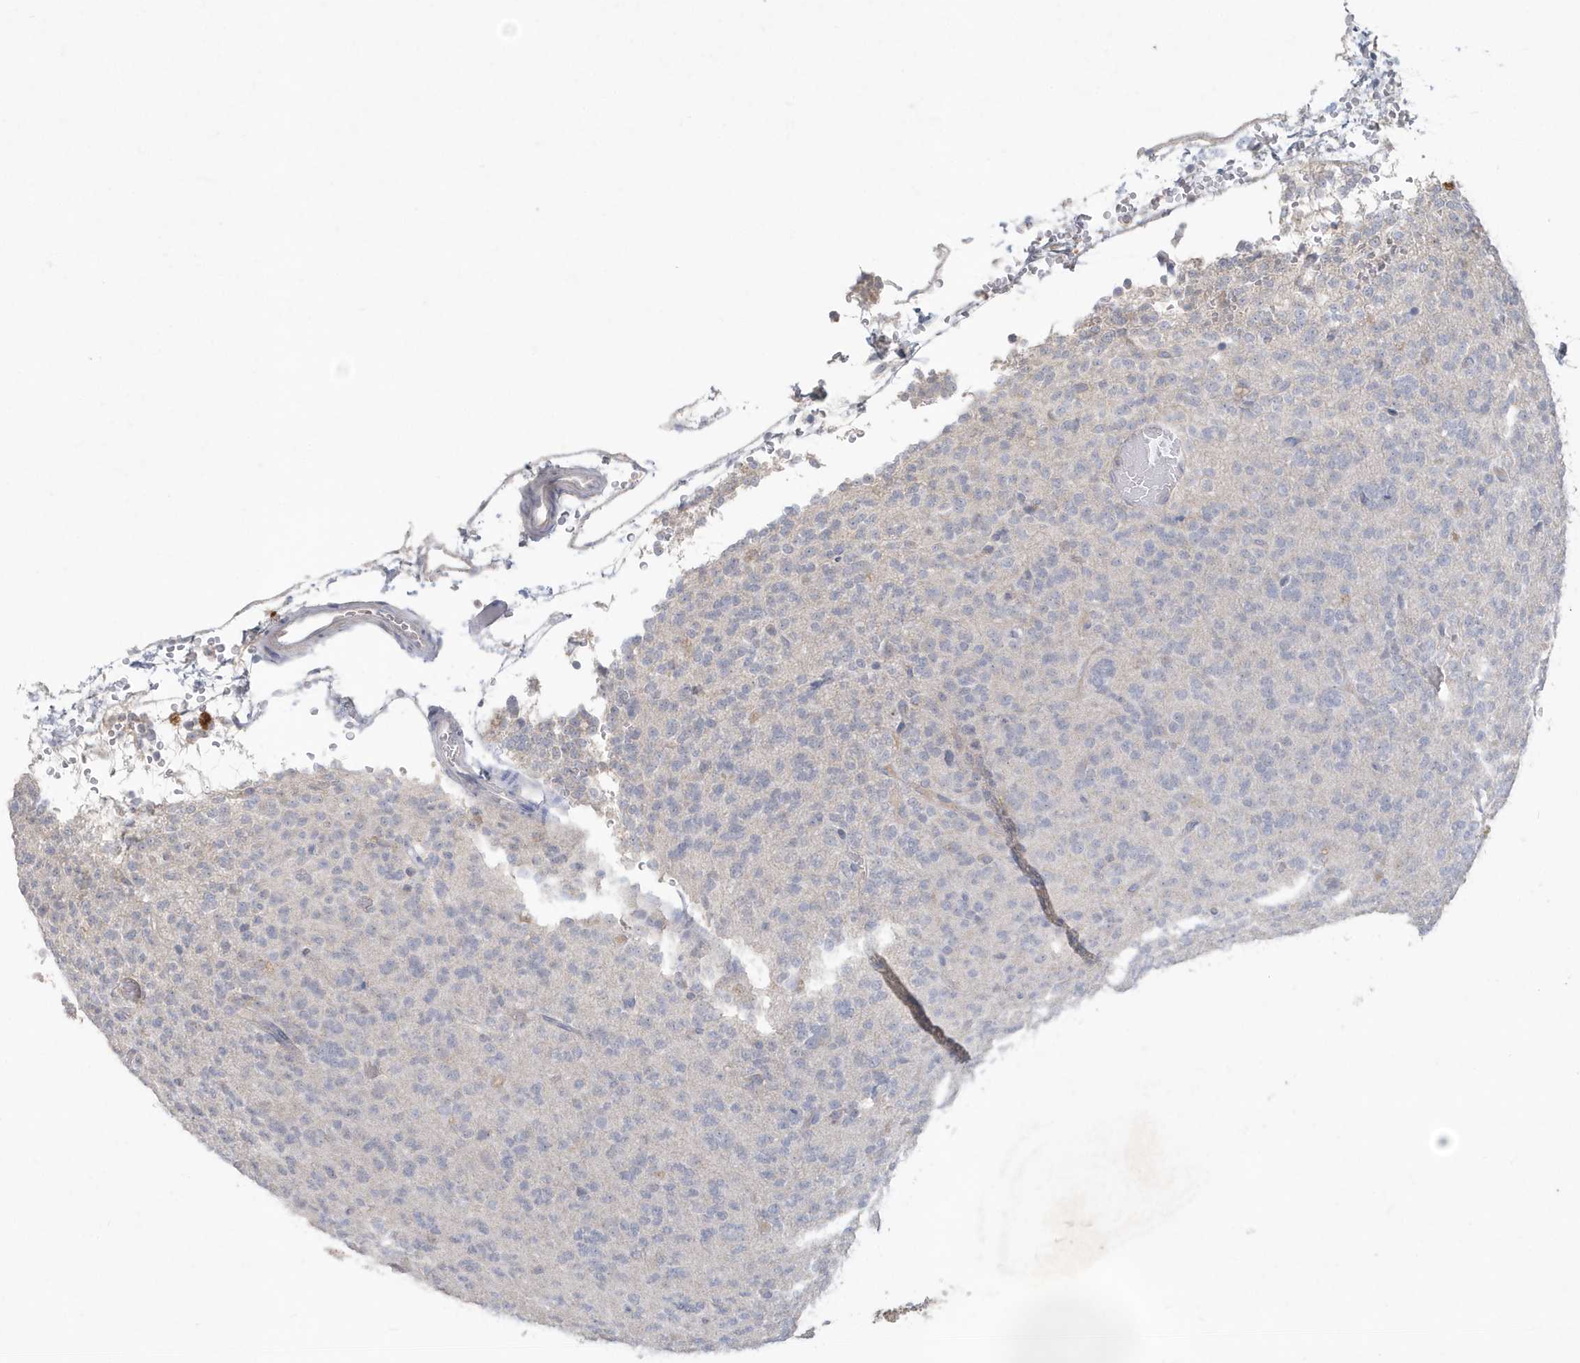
{"staining": {"intensity": "negative", "quantity": "none", "location": "none"}, "tissue": "glioma", "cell_type": "Tumor cells", "image_type": "cancer", "snomed": [{"axis": "morphology", "description": "Glioma, malignant, Low grade"}, {"axis": "topography", "description": "Brain"}], "caption": "This is an IHC image of glioma. There is no positivity in tumor cells.", "gene": "C1RL", "patient": {"sex": "male", "age": 38}}